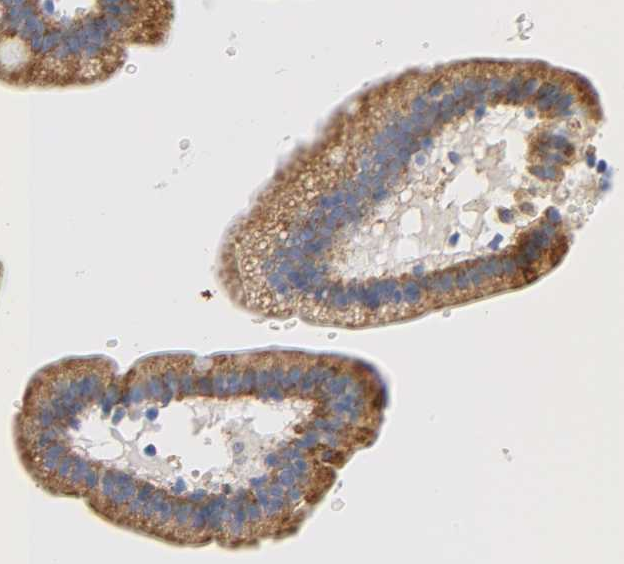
{"staining": {"intensity": "strong", "quantity": ">75%", "location": "cytoplasmic/membranous"}, "tissue": "duodenum", "cell_type": "Glandular cells", "image_type": "normal", "snomed": [{"axis": "morphology", "description": "Normal tissue, NOS"}, {"axis": "topography", "description": "Duodenum"}], "caption": "Immunohistochemistry (IHC) of unremarkable duodenum demonstrates high levels of strong cytoplasmic/membranous expression in approximately >75% of glandular cells. Immunohistochemistry (IHC) stains the protein in brown and the nuclei are stained blue.", "gene": "REL", "patient": {"sex": "male", "age": 66}}